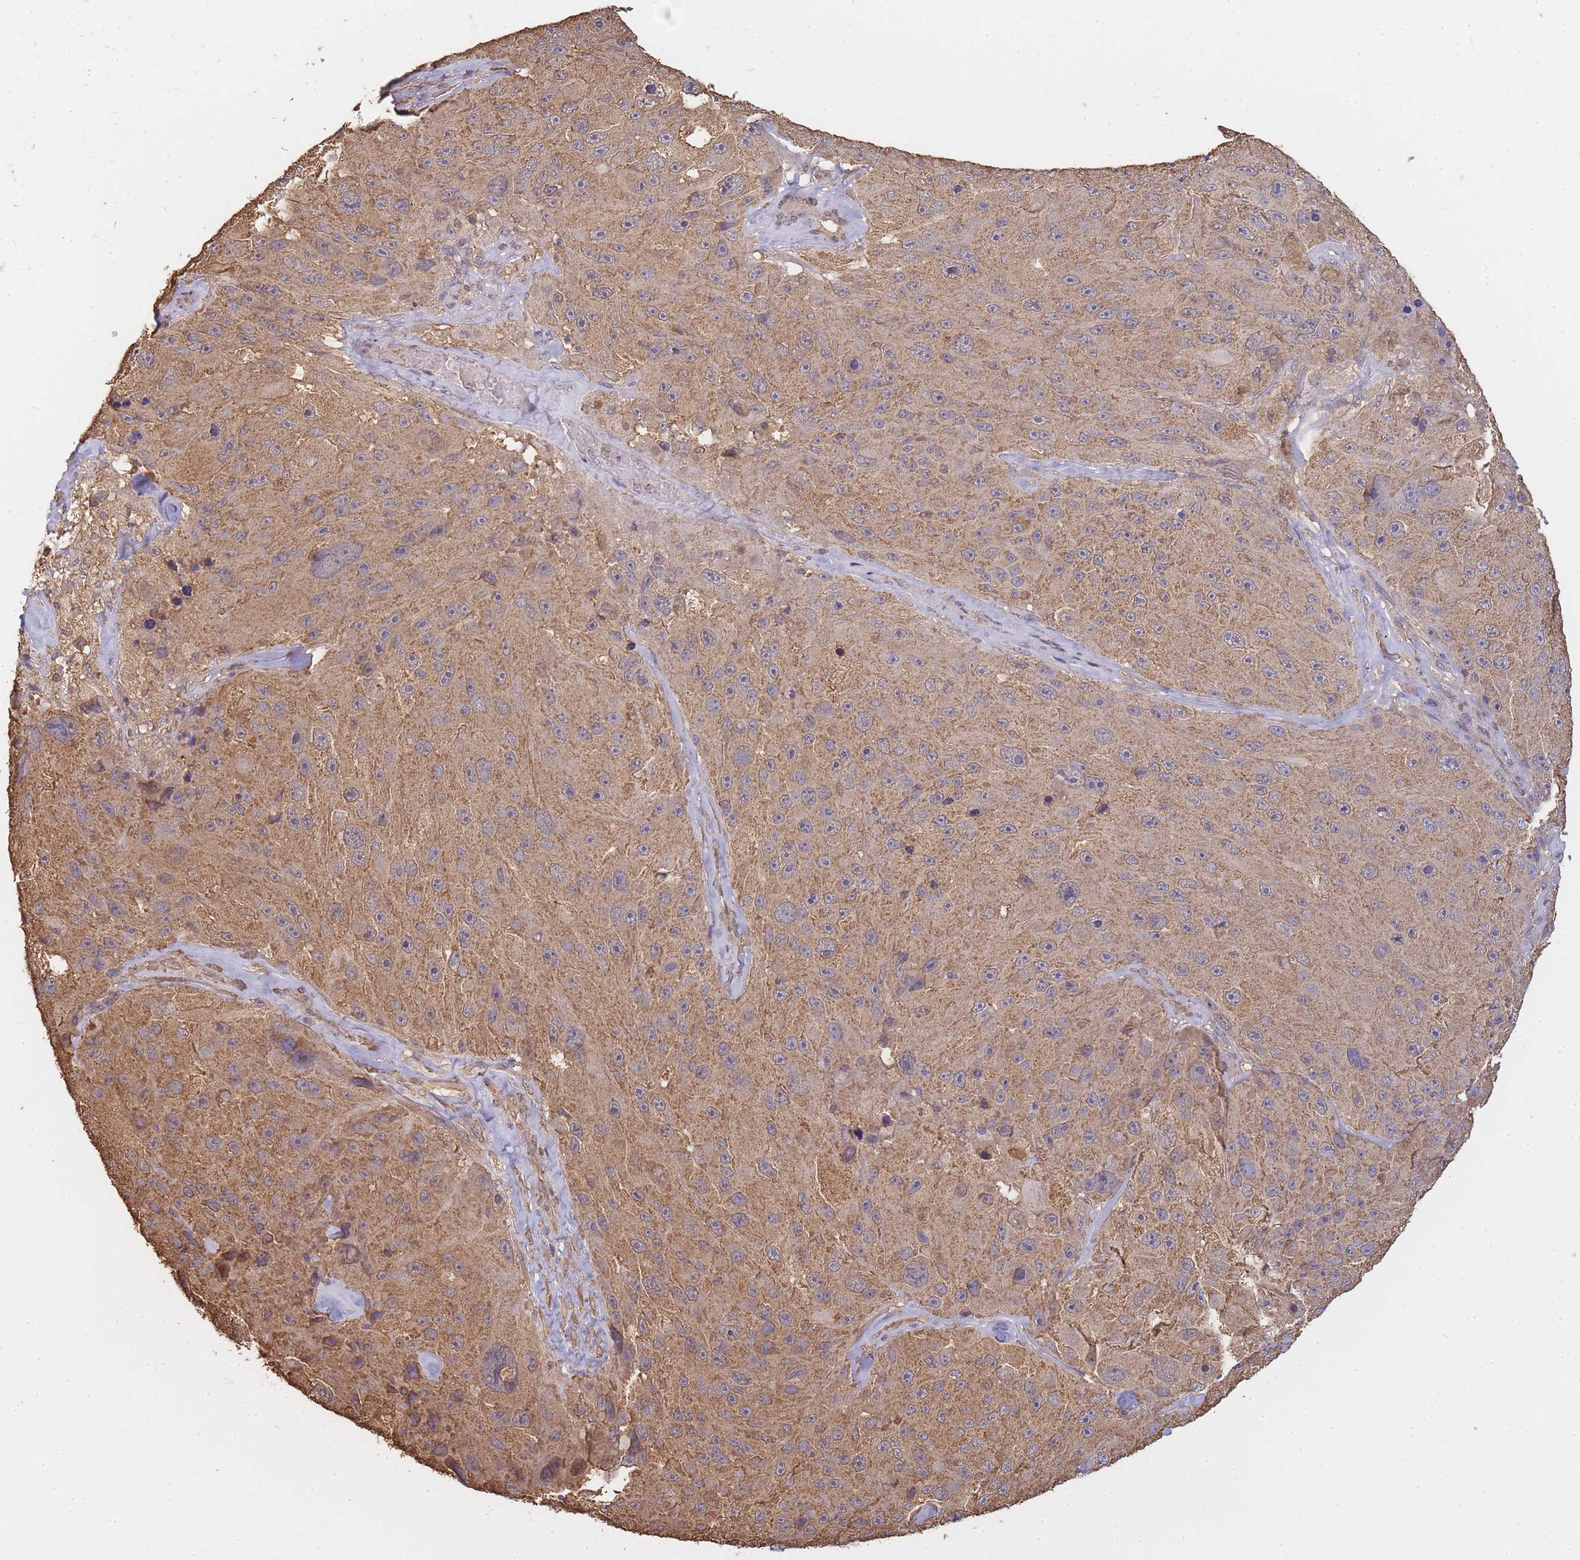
{"staining": {"intensity": "weak", "quantity": ">75%", "location": "cytoplasmic/membranous"}, "tissue": "melanoma", "cell_type": "Tumor cells", "image_type": "cancer", "snomed": [{"axis": "morphology", "description": "Malignant melanoma, Metastatic site"}, {"axis": "topography", "description": "Lymph node"}], "caption": "Melanoma was stained to show a protein in brown. There is low levels of weak cytoplasmic/membranous expression in about >75% of tumor cells.", "gene": "METRN", "patient": {"sex": "male", "age": 62}}